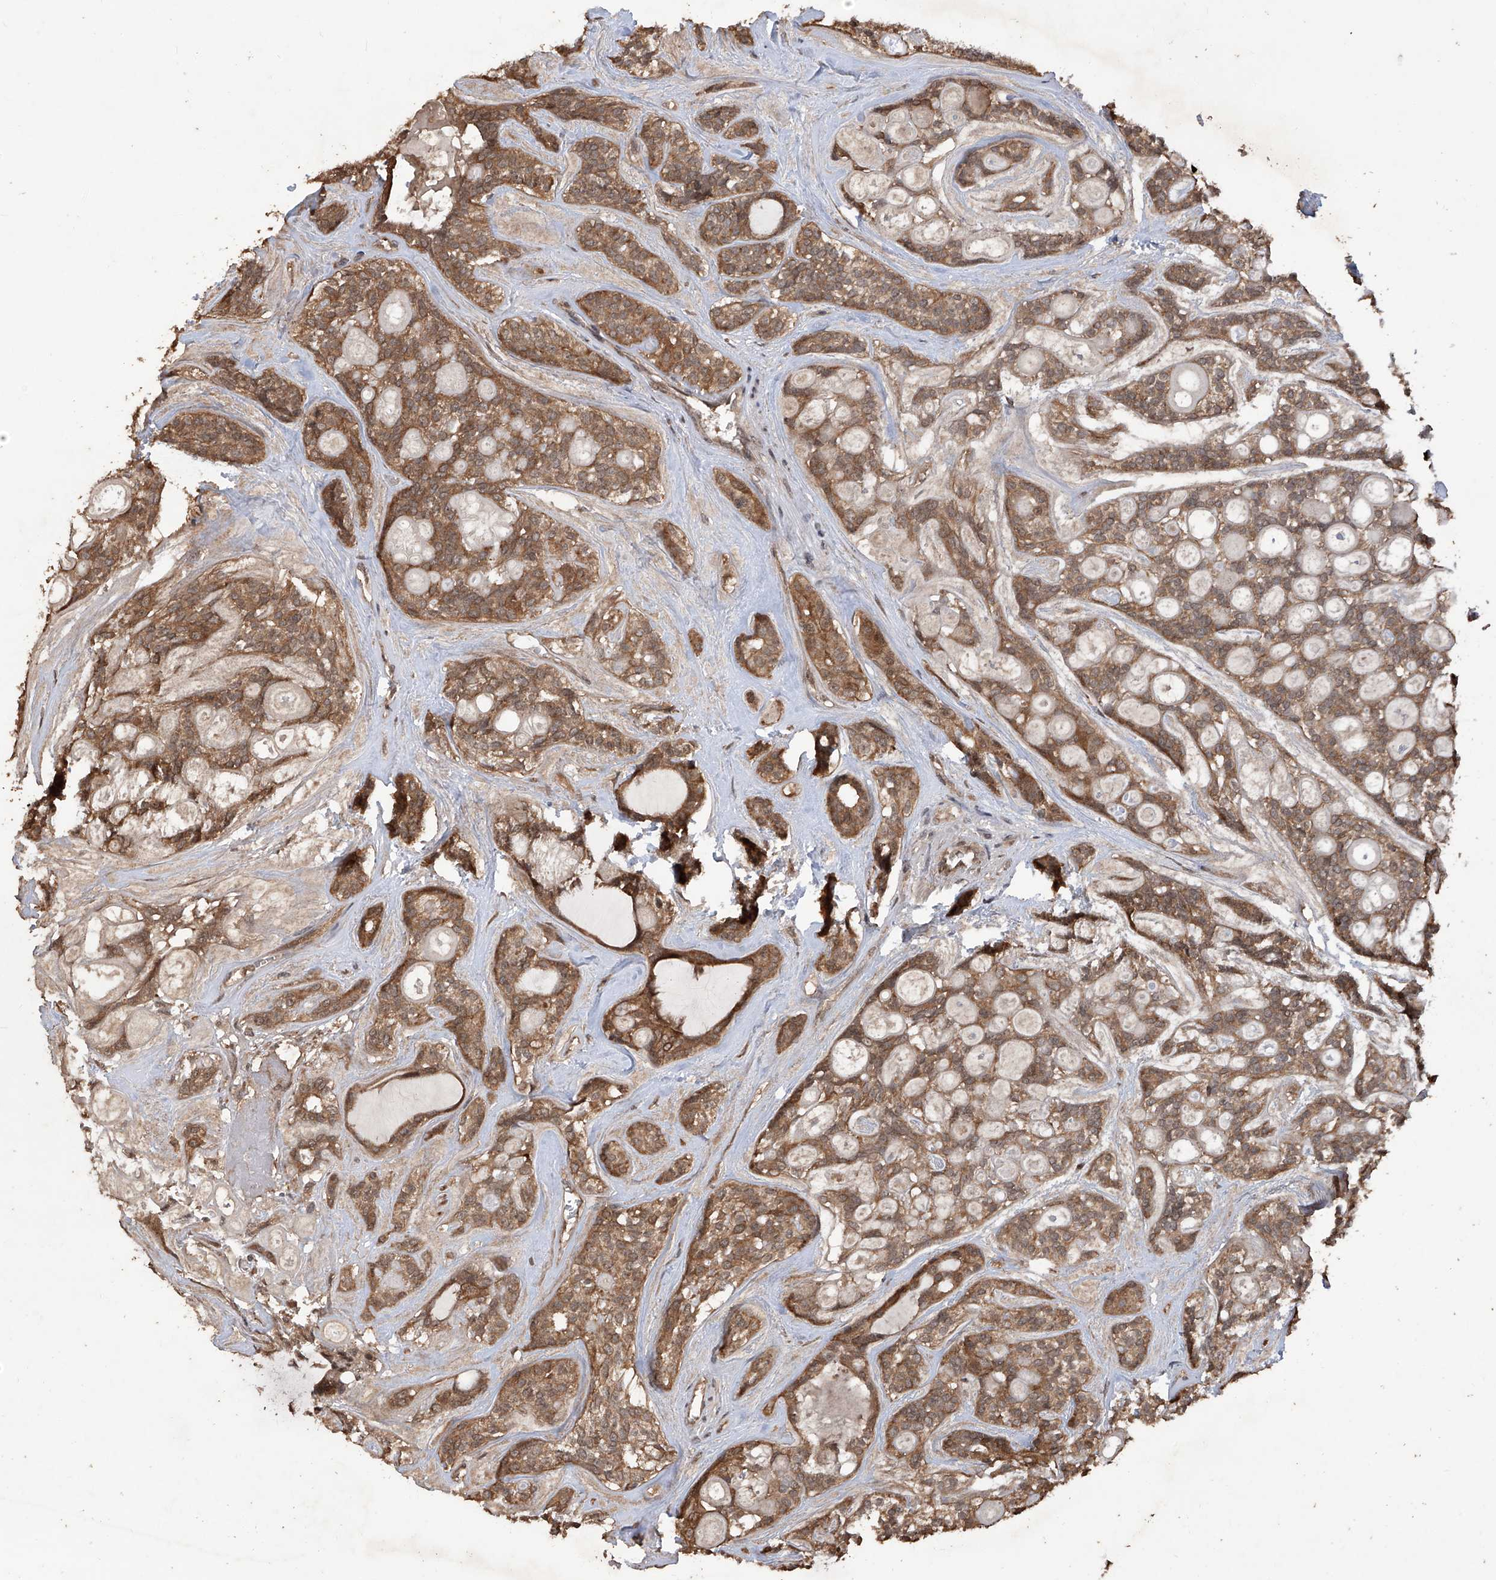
{"staining": {"intensity": "moderate", "quantity": ">75%", "location": "cytoplasmic/membranous"}, "tissue": "head and neck cancer", "cell_type": "Tumor cells", "image_type": "cancer", "snomed": [{"axis": "morphology", "description": "Adenocarcinoma, NOS"}, {"axis": "topography", "description": "Head-Neck"}], "caption": "Head and neck cancer (adenocarcinoma) was stained to show a protein in brown. There is medium levels of moderate cytoplasmic/membranous positivity in approximately >75% of tumor cells.", "gene": "LYSMD4", "patient": {"sex": "male", "age": 66}}